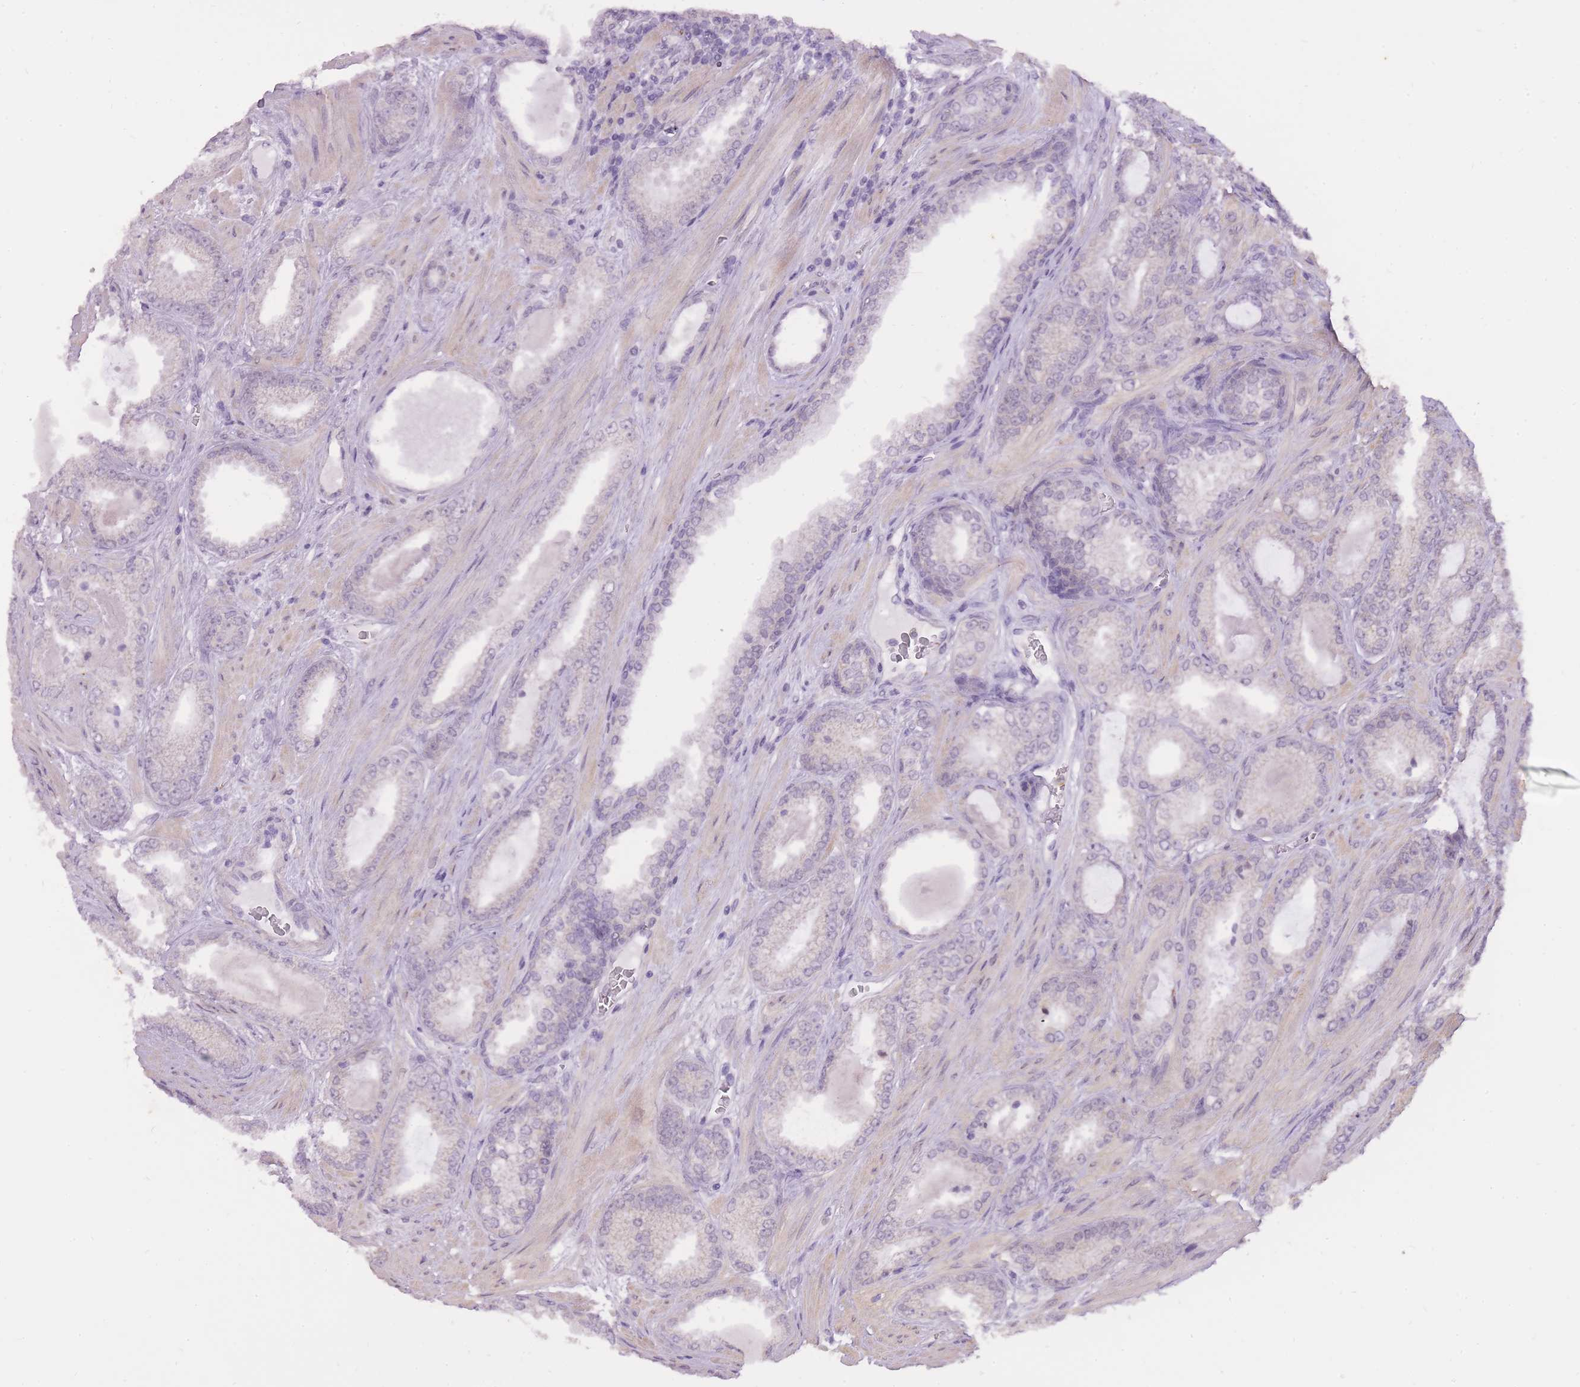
{"staining": {"intensity": "weak", "quantity": "<25%", "location": "cytoplasmic/membranous"}, "tissue": "prostate cancer", "cell_type": "Tumor cells", "image_type": "cancer", "snomed": [{"axis": "morphology", "description": "Adenocarcinoma, Low grade"}, {"axis": "topography", "description": "Prostate"}], "caption": "Immunohistochemical staining of prostate cancer demonstrates no significant positivity in tumor cells. The staining was performed using DAB to visualize the protein expression in brown, while the nuclei were stained in blue with hematoxylin (Magnification: 20x).", "gene": "TIGD1", "patient": {"sex": "male", "age": 57}}